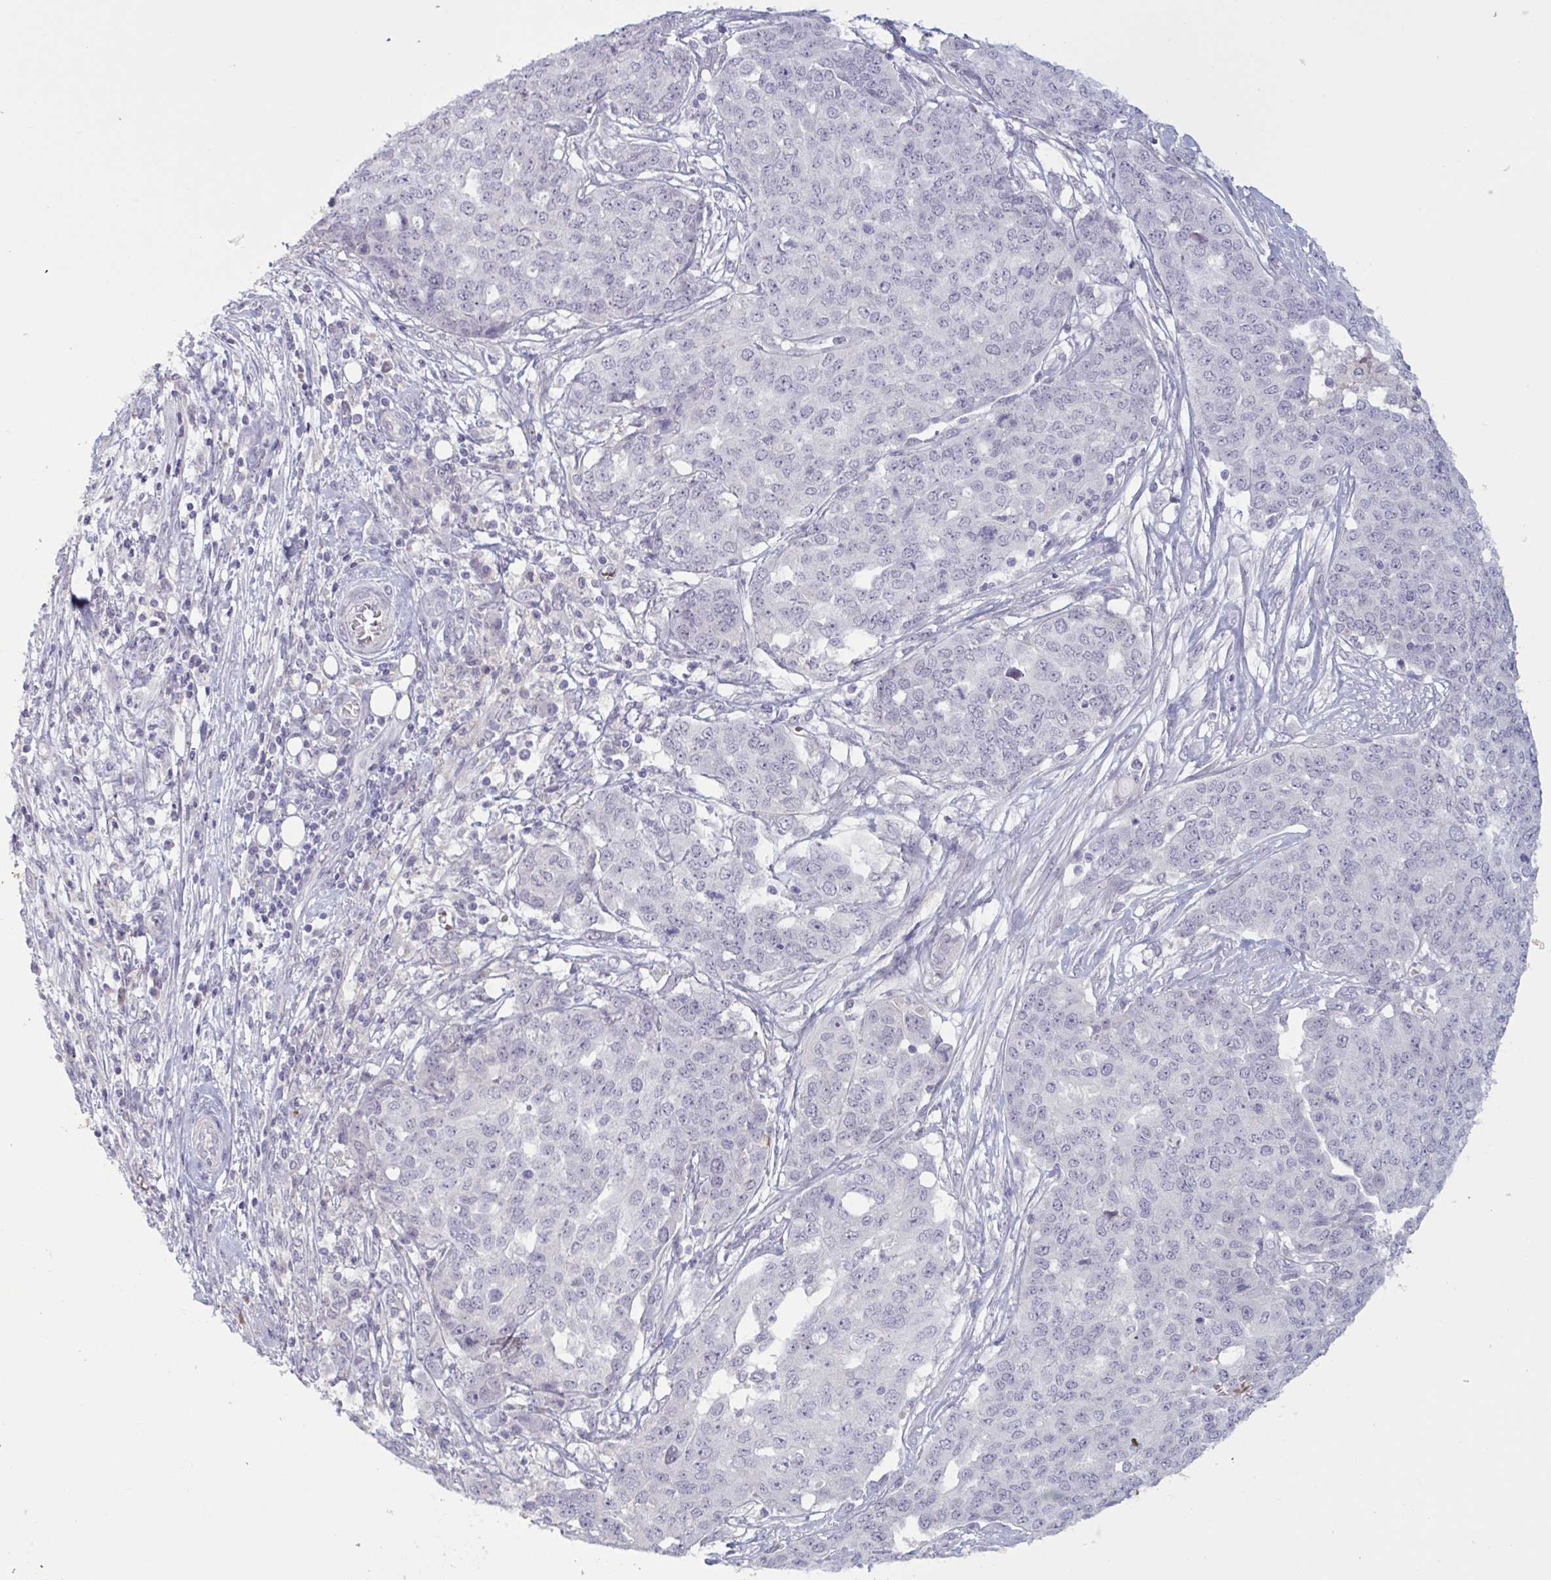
{"staining": {"intensity": "negative", "quantity": "none", "location": "none"}, "tissue": "ovarian cancer", "cell_type": "Tumor cells", "image_type": "cancer", "snomed": [{"axis": "morphology", "description": "Cystadenocarcinoma, serous, NOS"}, {"axis": "topography", "description": "Soft tissue"}, {"axis": "topography", "description": "Ovary"}], "caption": "The immunohistochemistry micrograph has no significant expression in tumor cells of ovarian cancer (serous cystadenocarcinoma) tissue.", "gene": "RFPL4B", "patient": {"sex": "female", "age": 57}}